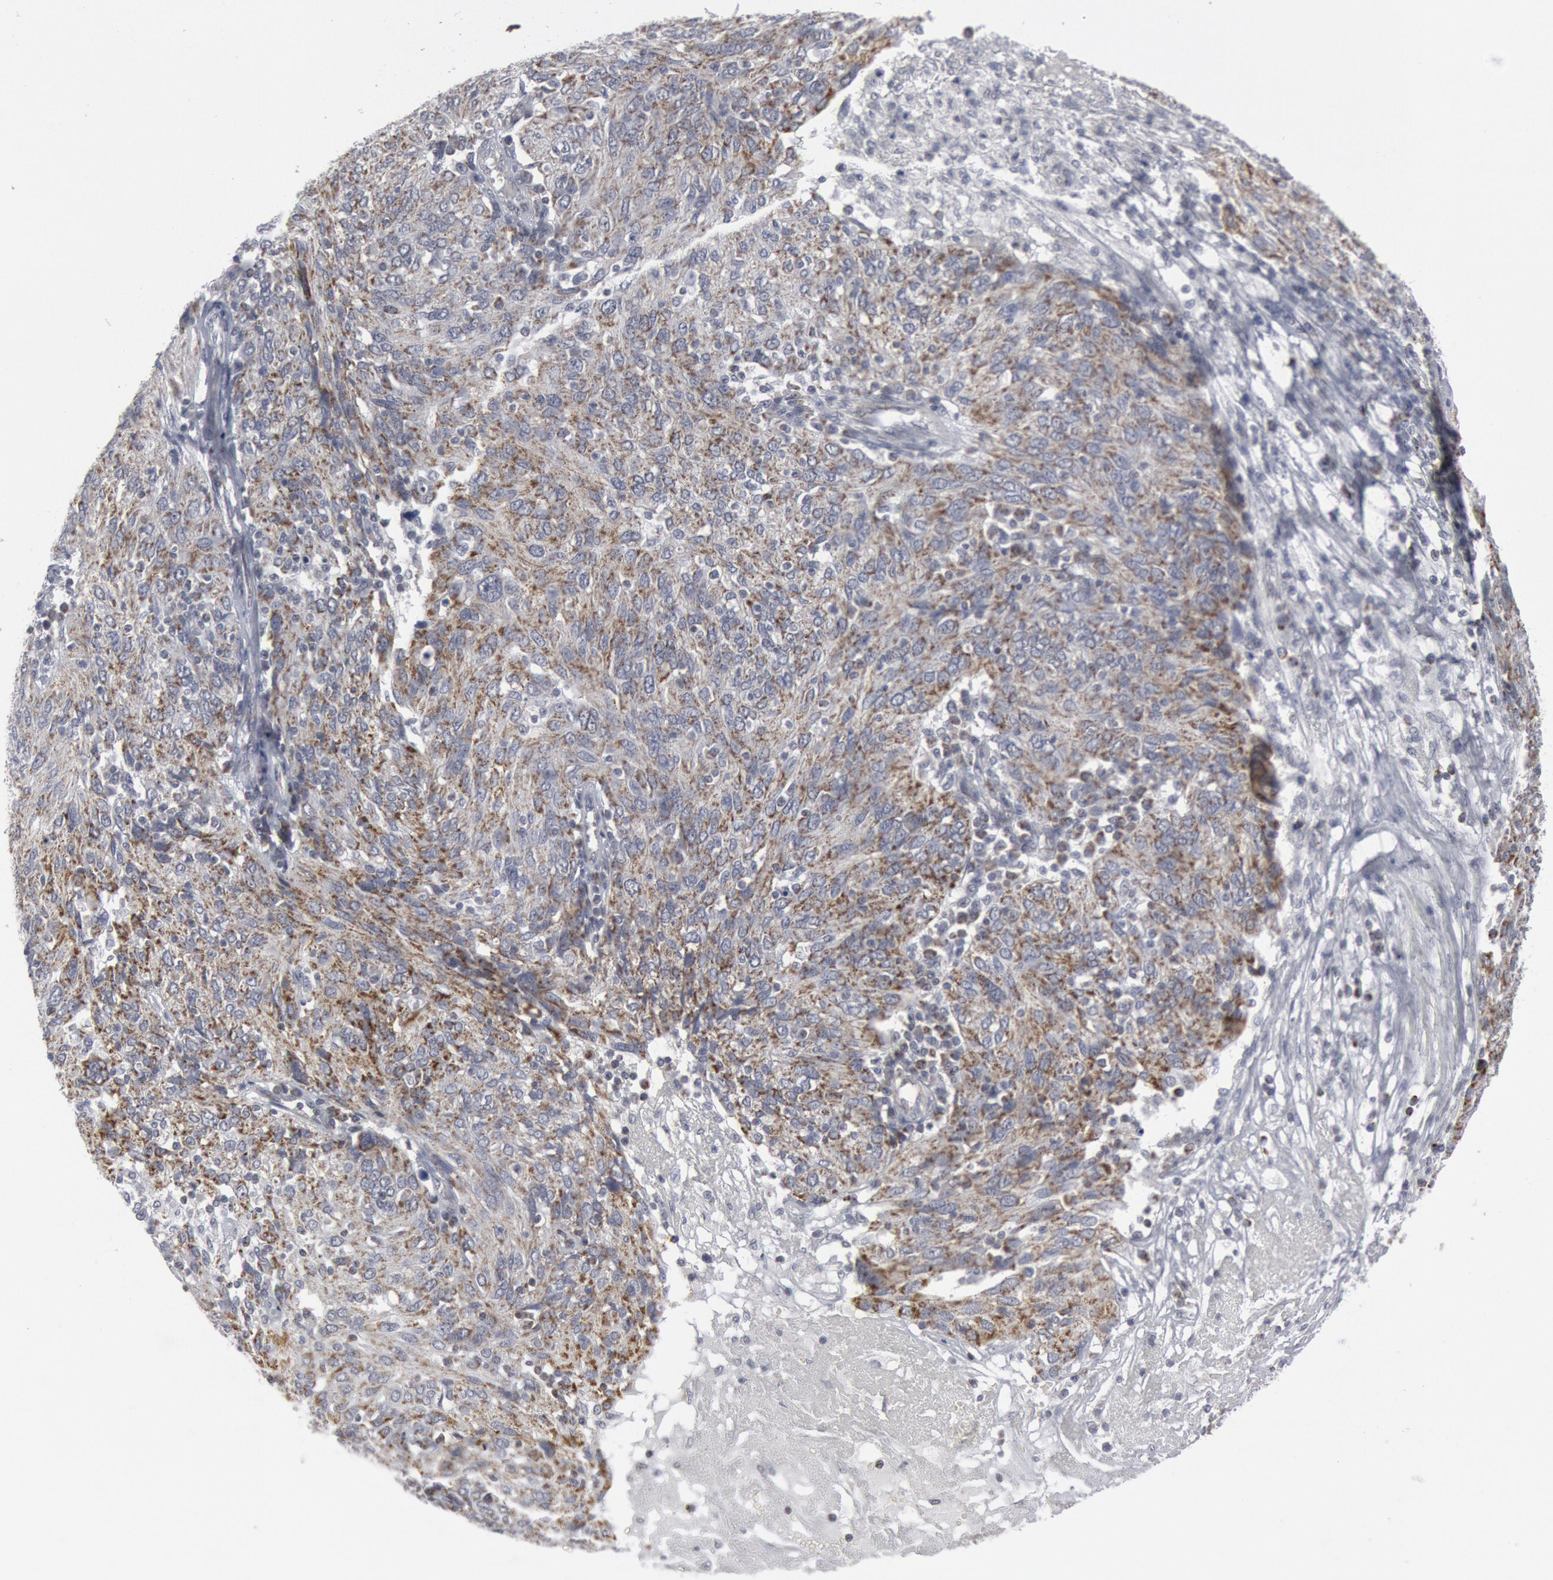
{"staining": {"intensity": "weak", "quantity": "<25%", "location": "cytoplasmic/membranous"}, "tissue": "ovarian cancer", "cell_type": "Tumor cells", "image_type": "cancer", "snomed": [{"axis": "morphology", "description": "Carcinoma, endometroid"}, {"axis": "topography", "description": "Ovary"}], "caption": "A high-resolution image shows immunohistochemistry staining of ovarian cancer (endometroid carcinoma), which reveals no significant expression in tumor cells.", "gene": "CASP9", "patient": {"sex": "female", "age": 50}}